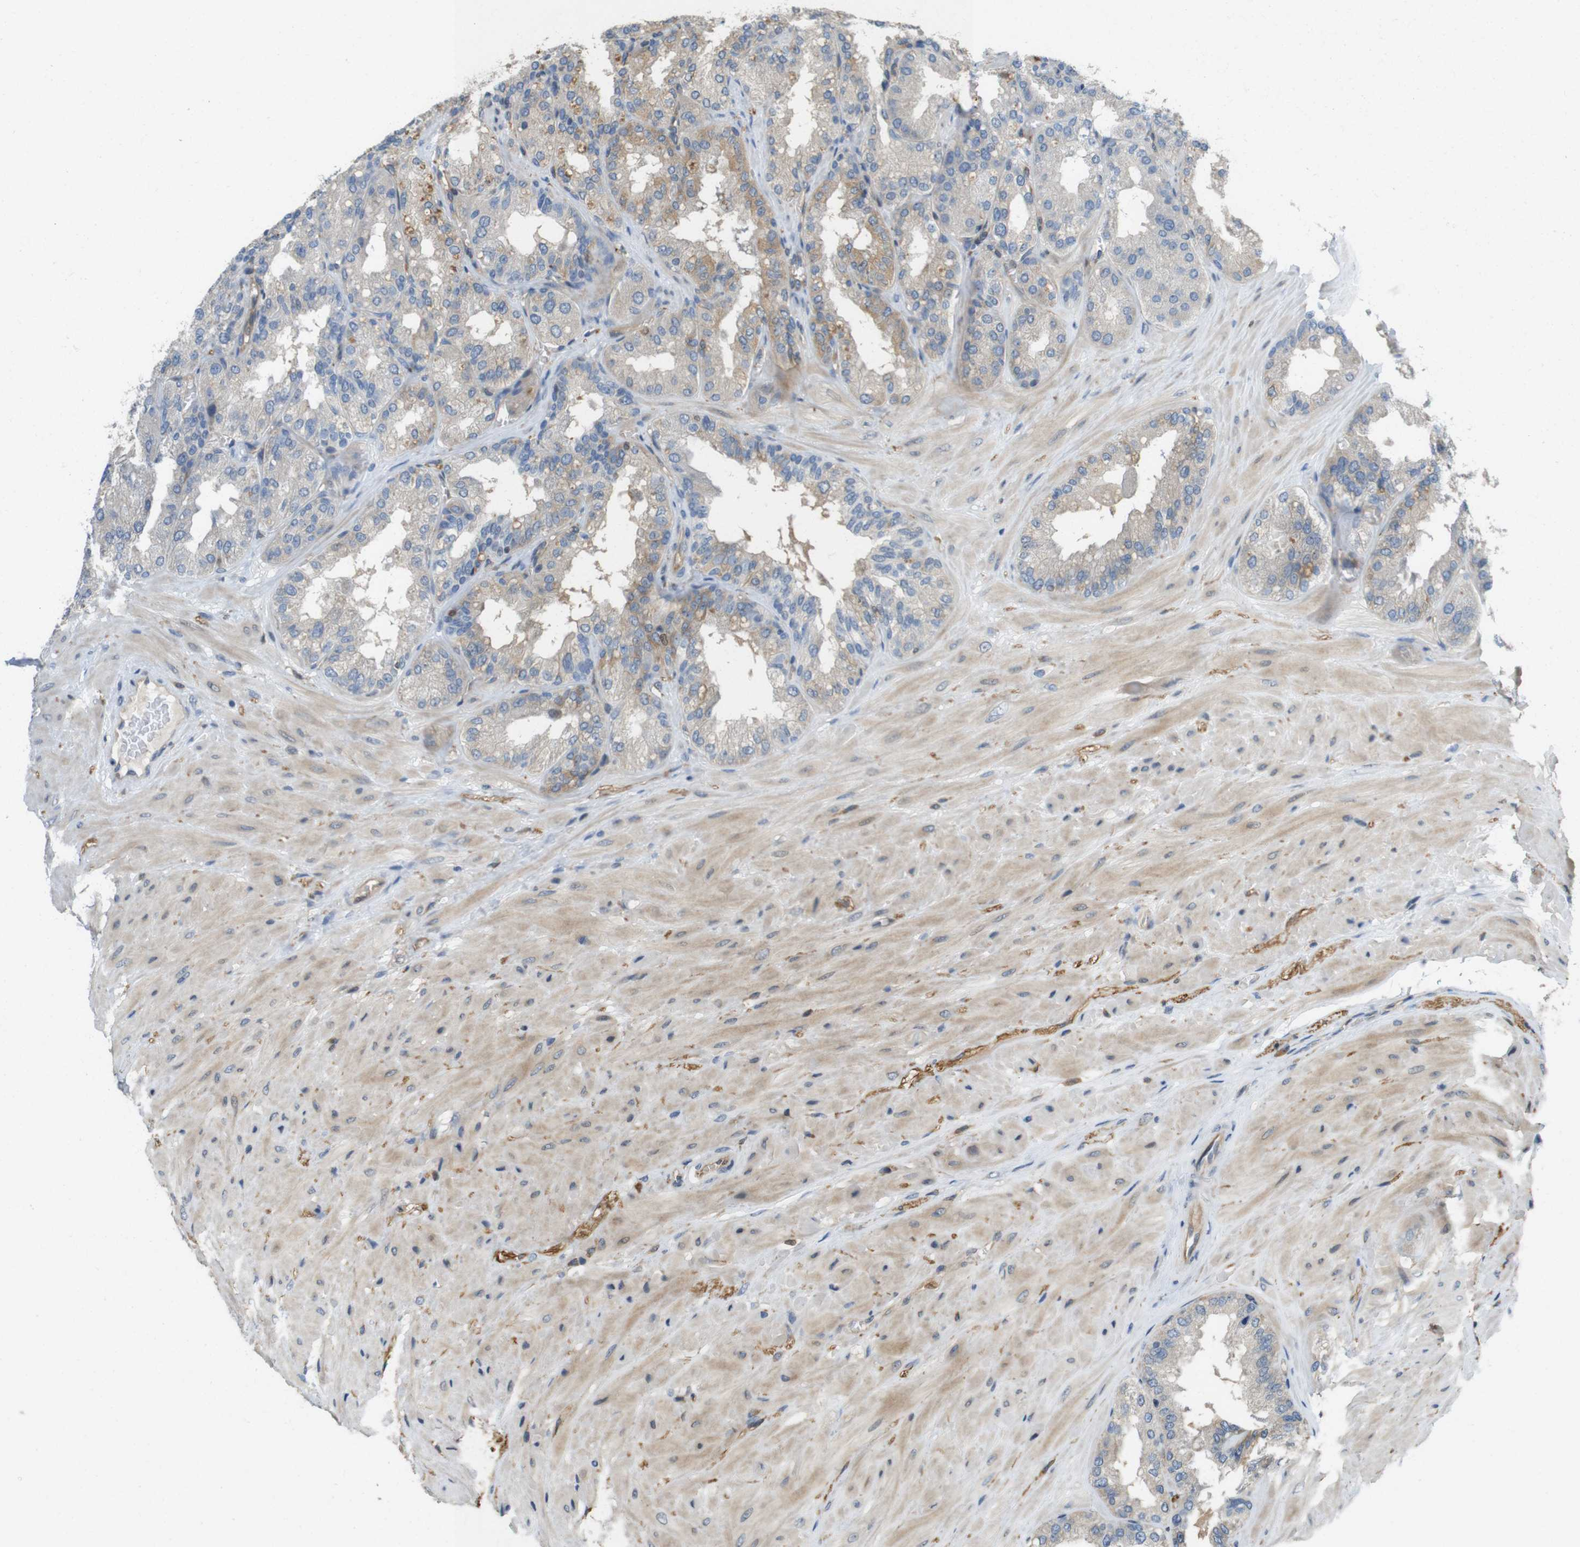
{"staining": {"intensity": "weak", "quantity": "<25%", "location": "cytoplasmic/membranous"}, "tissue": "seminal vesicle", "cell_type": "Glandular cells", "image_type": "normal", "snomed": [{"axis": "morphology", "description": "Normal tissue, NOS"}, {"axis": "topography", "description": "Prostate"}, {"axis": "topography", "description": "Seminal veicle"}], "caption": "IHC image of normal seminal vesicle: seminal vesicle stained with DAB (3,3'-diaminobenzidine) shows no significant protein positivity in glandular cells. Brightfield microscopy of immunohistochemistry (IHC) stained with DAB (3,3'-diaminobenzidine) (brown) and hematoxylin (blue), captured at high magnification.", "gene": "PCDH10", "patient": {"sex": "male", "age": 51}}